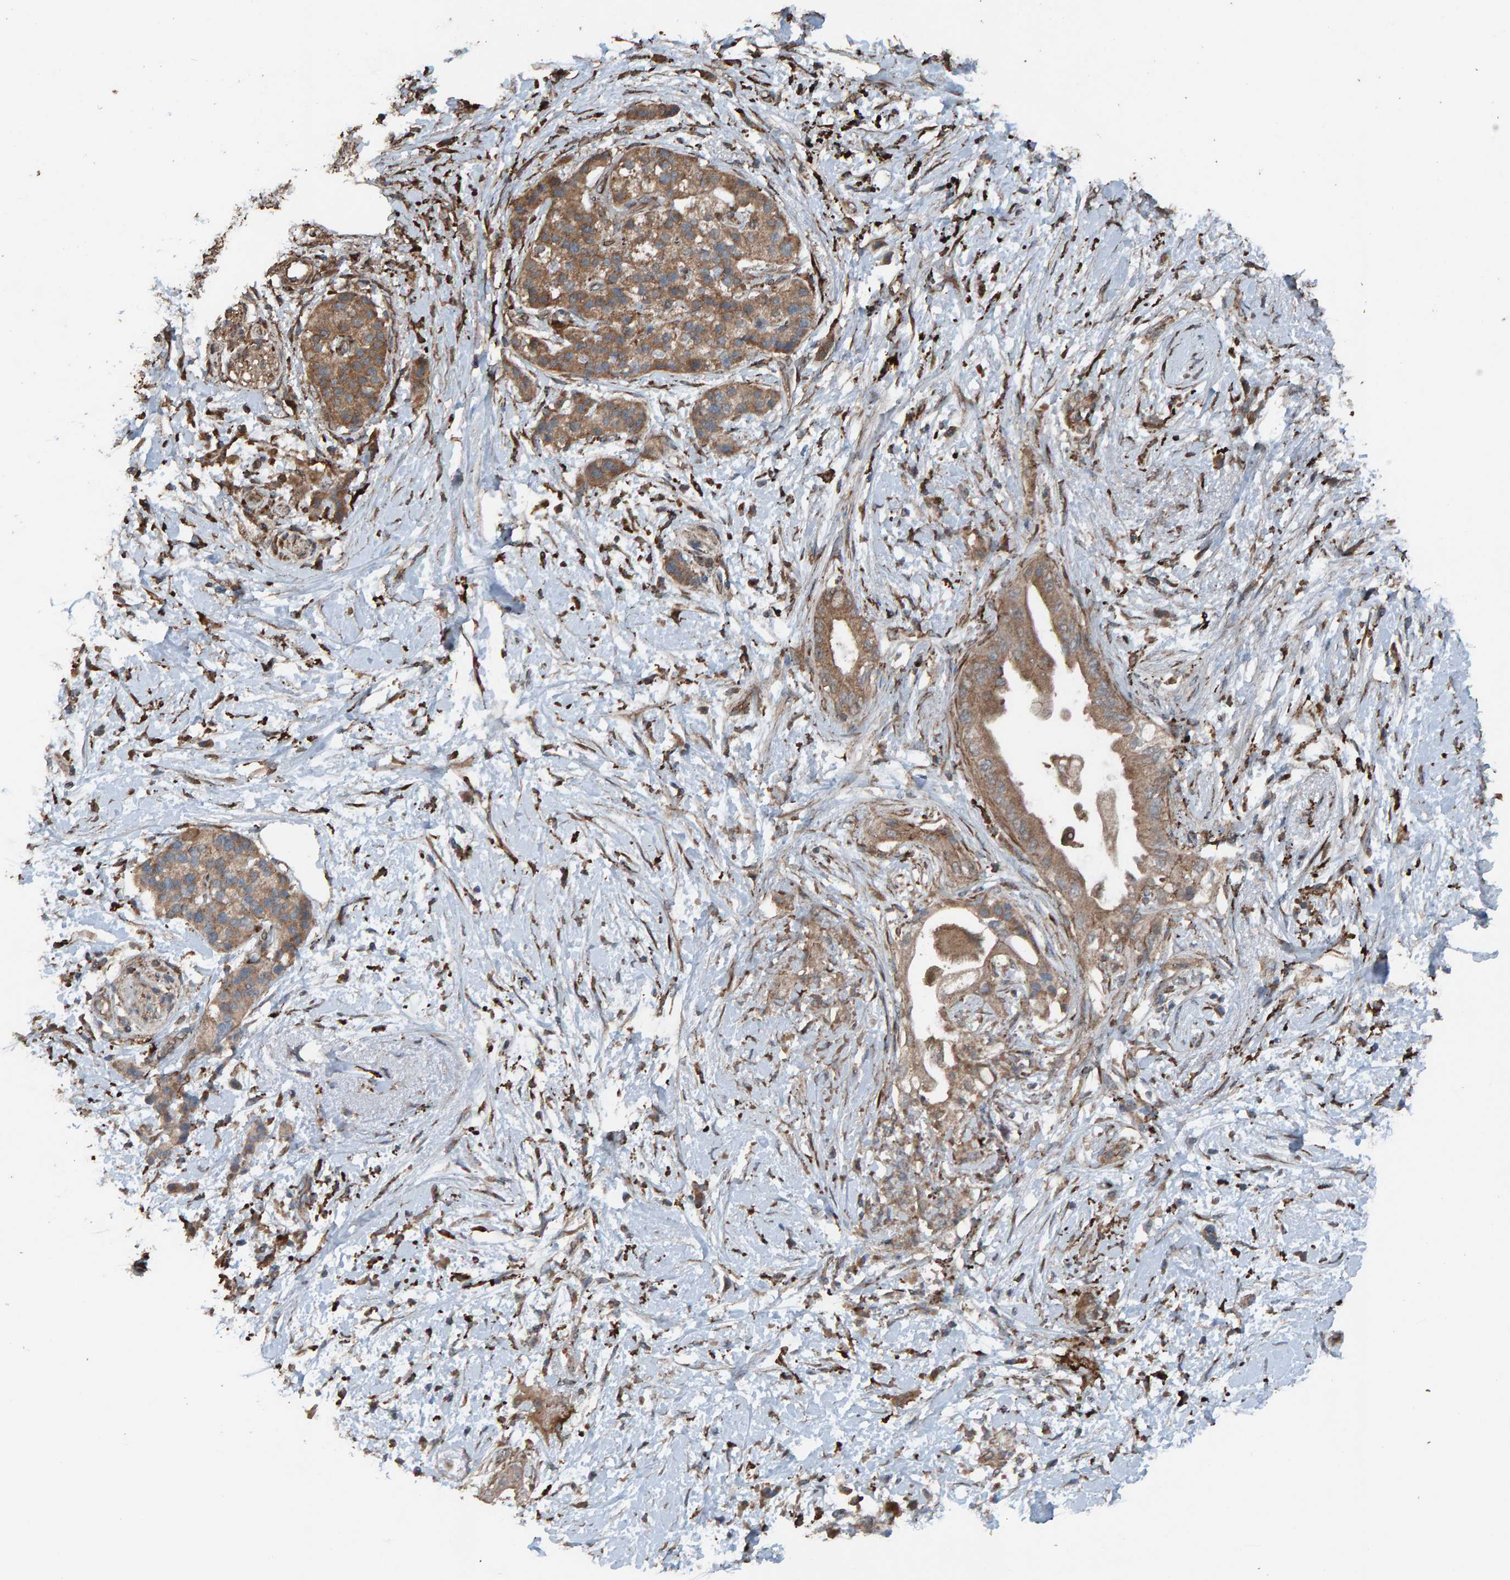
{"staining": {"intensity": "moderate", "quantity": ">75%", "location": "cytoplasmic/membranous"}, "tissue": "pancreatic cancer", "cell_type": "Tumor cells", "image_type": "cancer", "snomed": [{"axis": "morphology", "description": "Normal tissue, NOS"}, {"axis": "morphology", "description": "Adenocarcinoma, NOS"}, {"axis": "topography", "description": "Pancreas"}, {"axis": "topography", "description": "Duodenum"}], "caption": "Tumor cells display medium levels of moderate cytoplasmic/membranous positivity in approximately >75% of cells in human pancreatic cancer.", "gene": "DUS1L", "patient": {"sex": "female", "age": 60}}